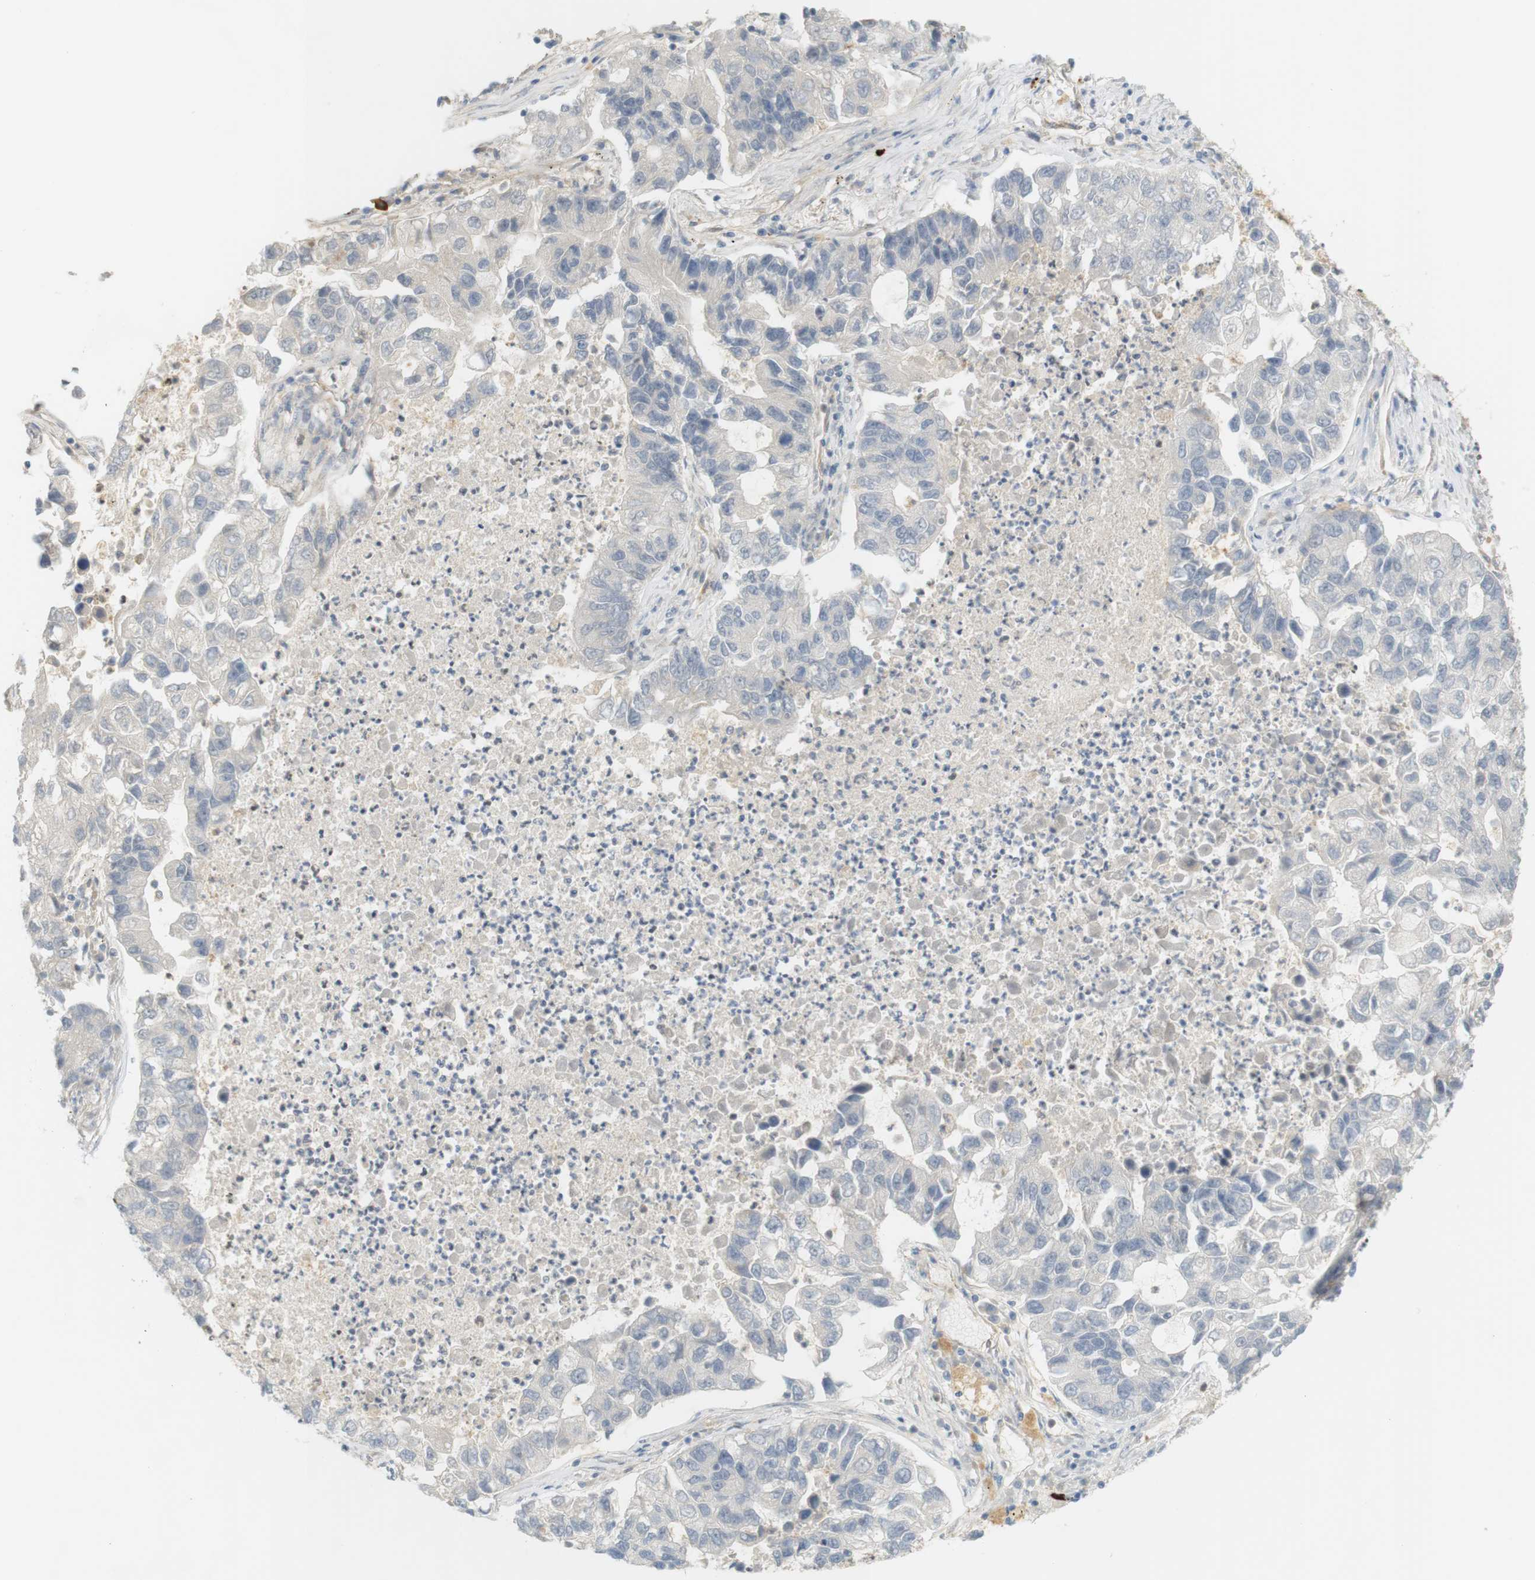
{"staining": {"intensity": "negative", "quantity": "none", "location": "none"}, "tissue": "lung cancer", "cell_type": "Tumor cells", "image_type": "cancer", "snomed": [{"axis": "morphology", "description": "Adenocarcinoma, NOS"}, {"axis": "topography", "description": "Lung"}], "caption": "There is no significant expression in tumor cells of lung cancer.", "gene": "PDE3A", "patient": {"sex": "female", "age": 51}}